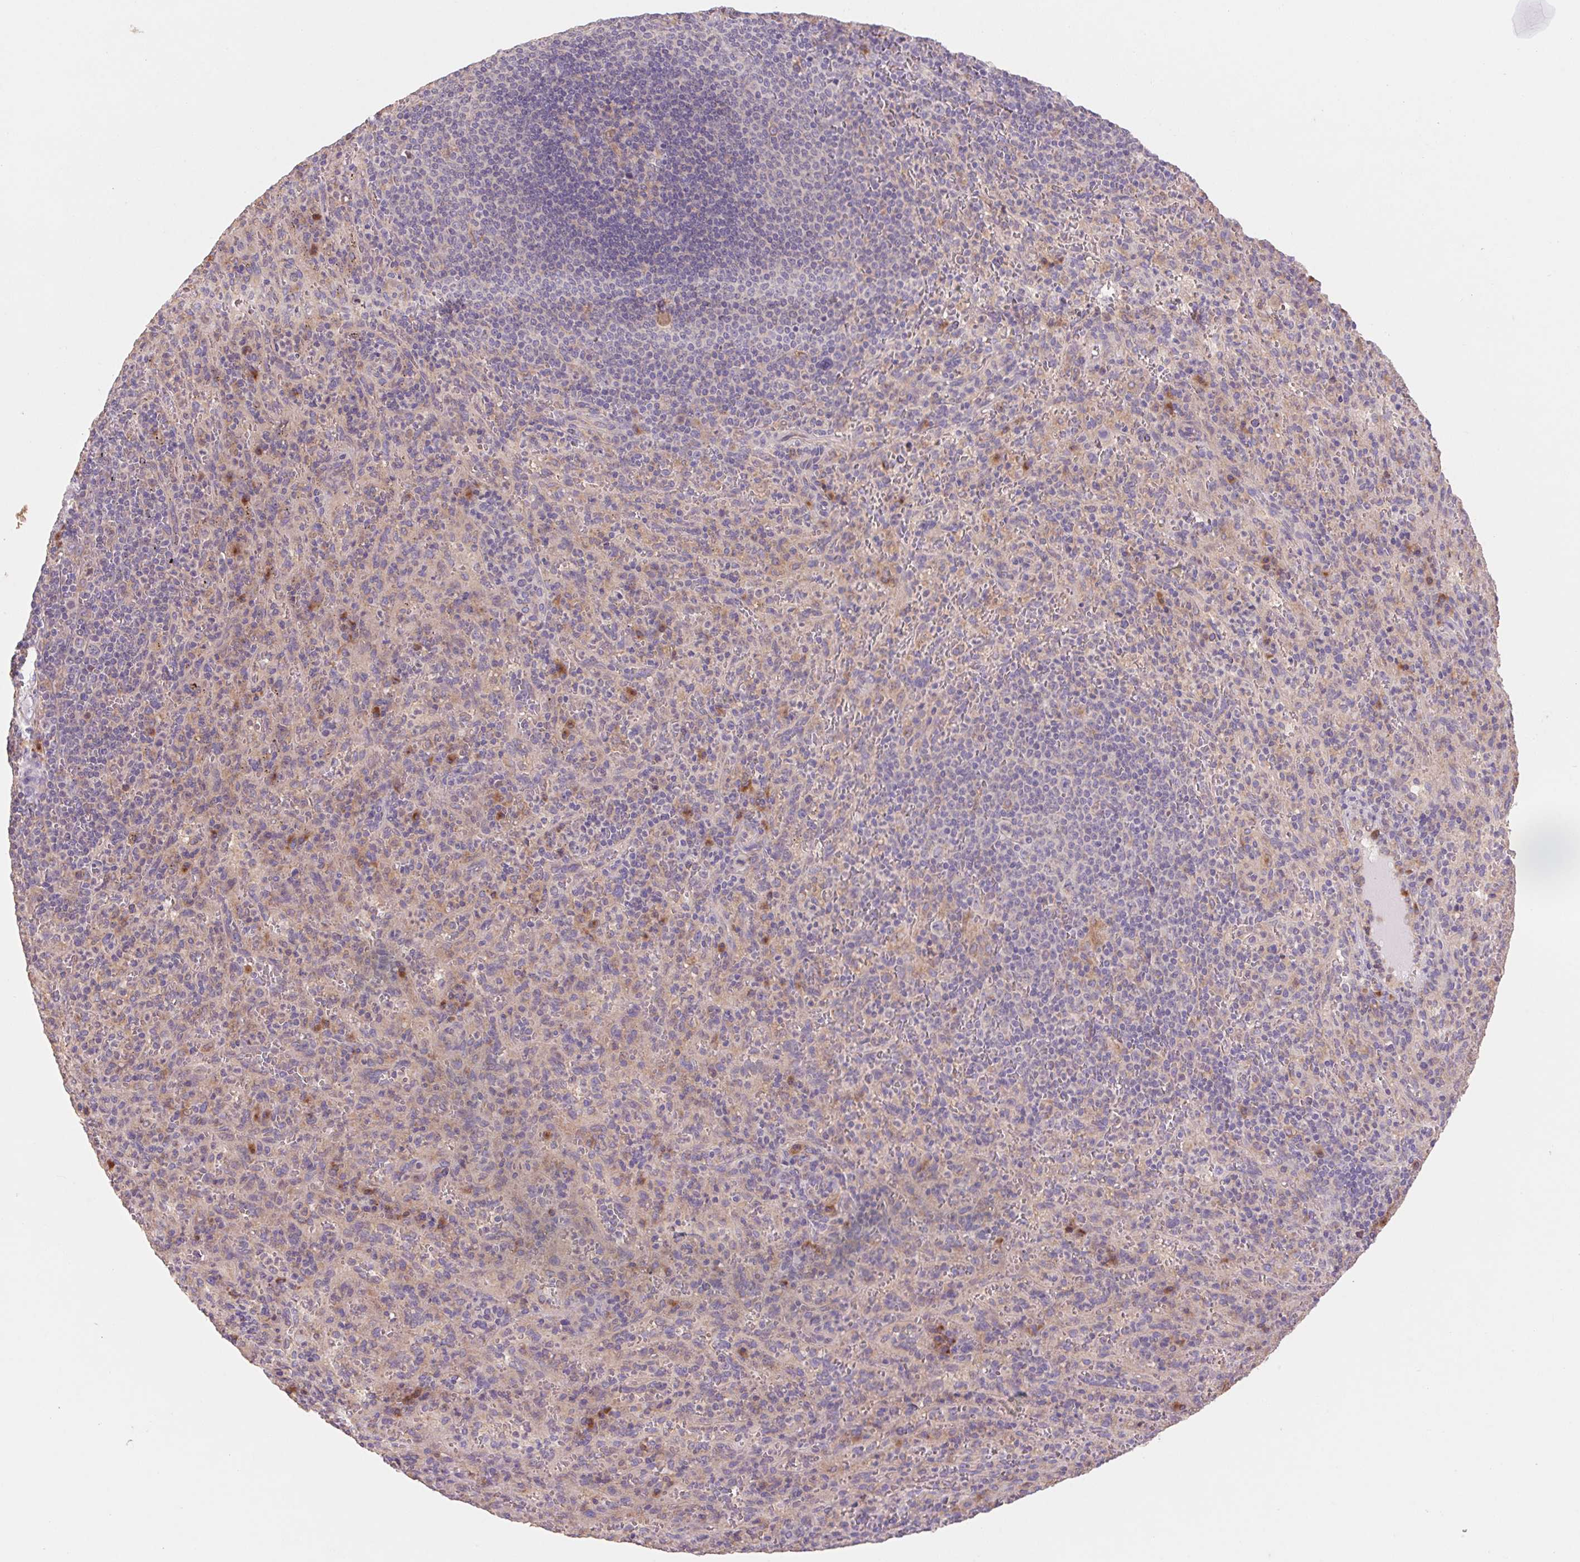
{"staining": {"intensity": "moderate", "quantity": "<25%", "location": "cytoplasmic/membranous"}, "tissue": "spleen", "cell_type": "Cells in red pulp", "image_type": "normal", "snomed": [{"axis": "morphology", "description": "Normal tissue, NOS"}, {"axis": "topography", "description": "Spleen"}], "caption": "Protein staining of benign spleen demonstrates moderate cytoplasmic/membranous positivity in about <25% of cells in red pulp.", "gene": "RAB1A", "patient": {"sex": "male", "age": 57}}